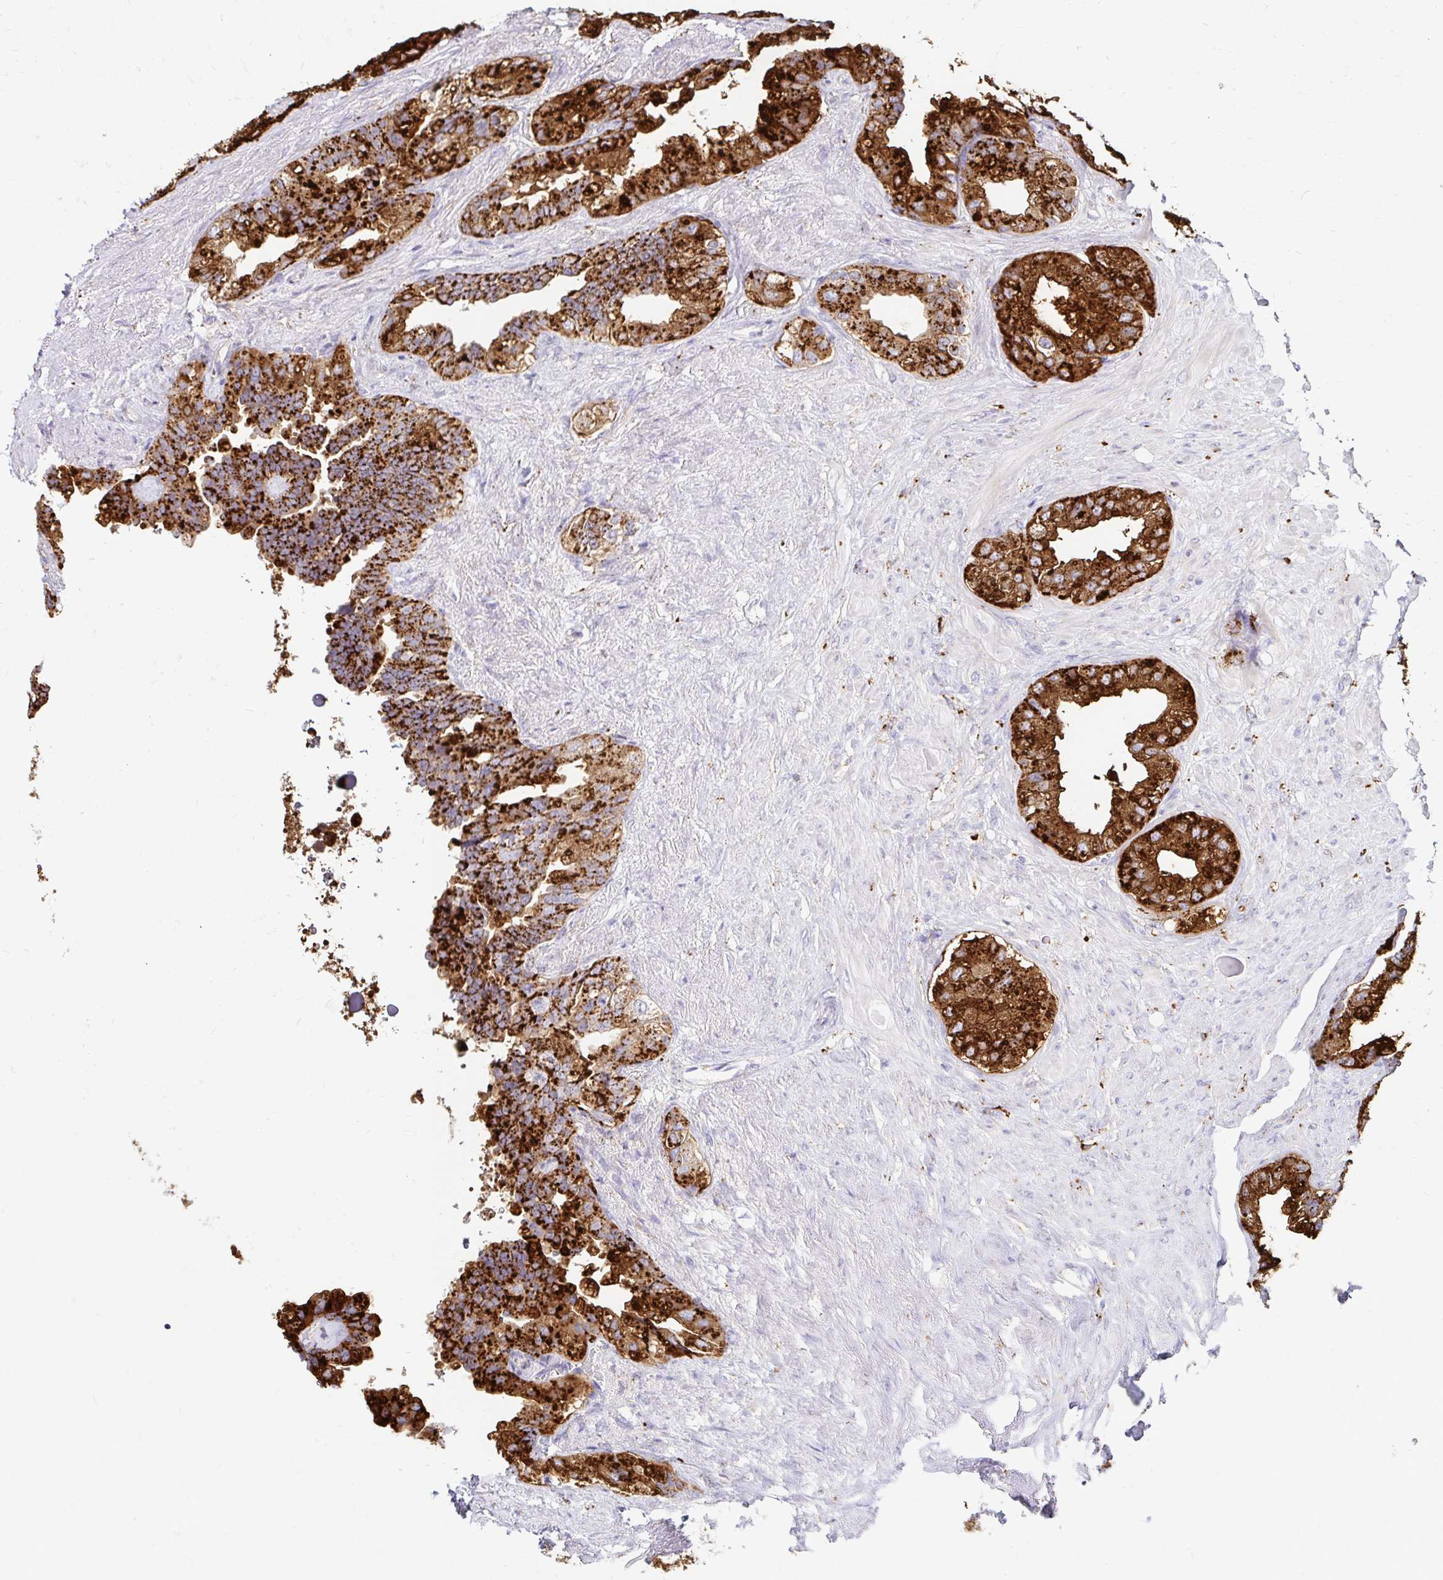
{"staining": {"intensity": "strong", "quantity": ">75%", "location": "cytoplasmic/membranous"}, "tissue": "seminal vesicle", "cell_type": "Glandular cells", "image_type": "normal", "snomed": [{"axis": "morphology", "description": "Normal tissue, NOS"}, {"axis": "topography", "description": "Seminal veicle"}, {"axis": "topography", "description": "Peripheral nerve tissue"}], "caption": "A high amount of strong cytoplasmic/membranous positivity is identified in approximately >75% of glandular cells in normal seminal vesicle.", "gene": "FUCA1", "patient": {"sex": "male", "age": 76}}